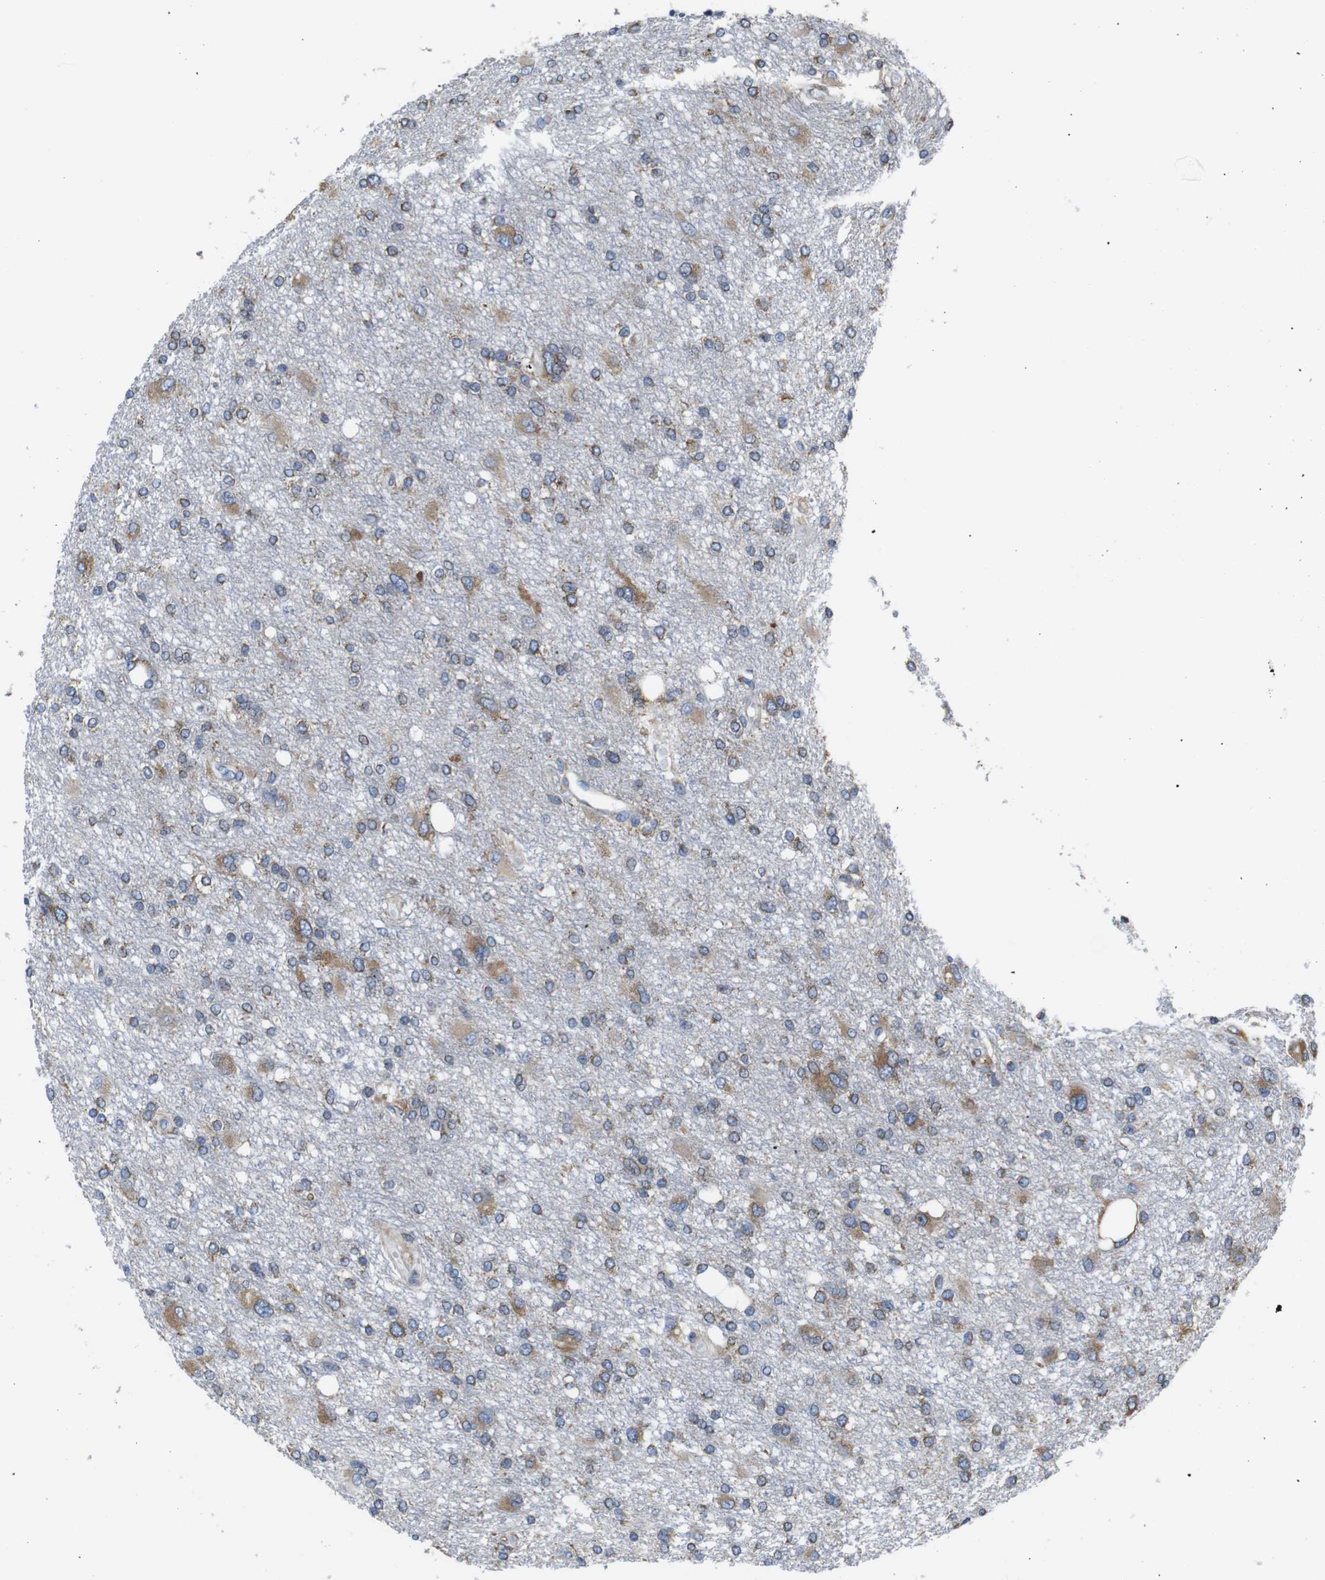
{"staining": {"intensity": "moderate", "quantity": ">75%", "location": "cytoplasmic/membranous"}, "tissue": "glioma", "cell_type": "Tumor cells", "image_type": "cancer", "snomed": [{"axis": "morphology", "description": "Glioma, malignant, High grade"}, {"axis": "topography", "description": "Brain"}], "caption": "High-magnification brightfield microscopy of glioma stained with DAB (3,3'-diaminobenzidine) (brown) and counterstained with hematoxylin (blue). tumor cells exhibit moderate cytoplasmic/membranous expression is present in about>75% of cells. (IHC, brightfield microscopy, high magnification).", "gene": "PPIB", "patient": {"sex": "female", "age": 59}}